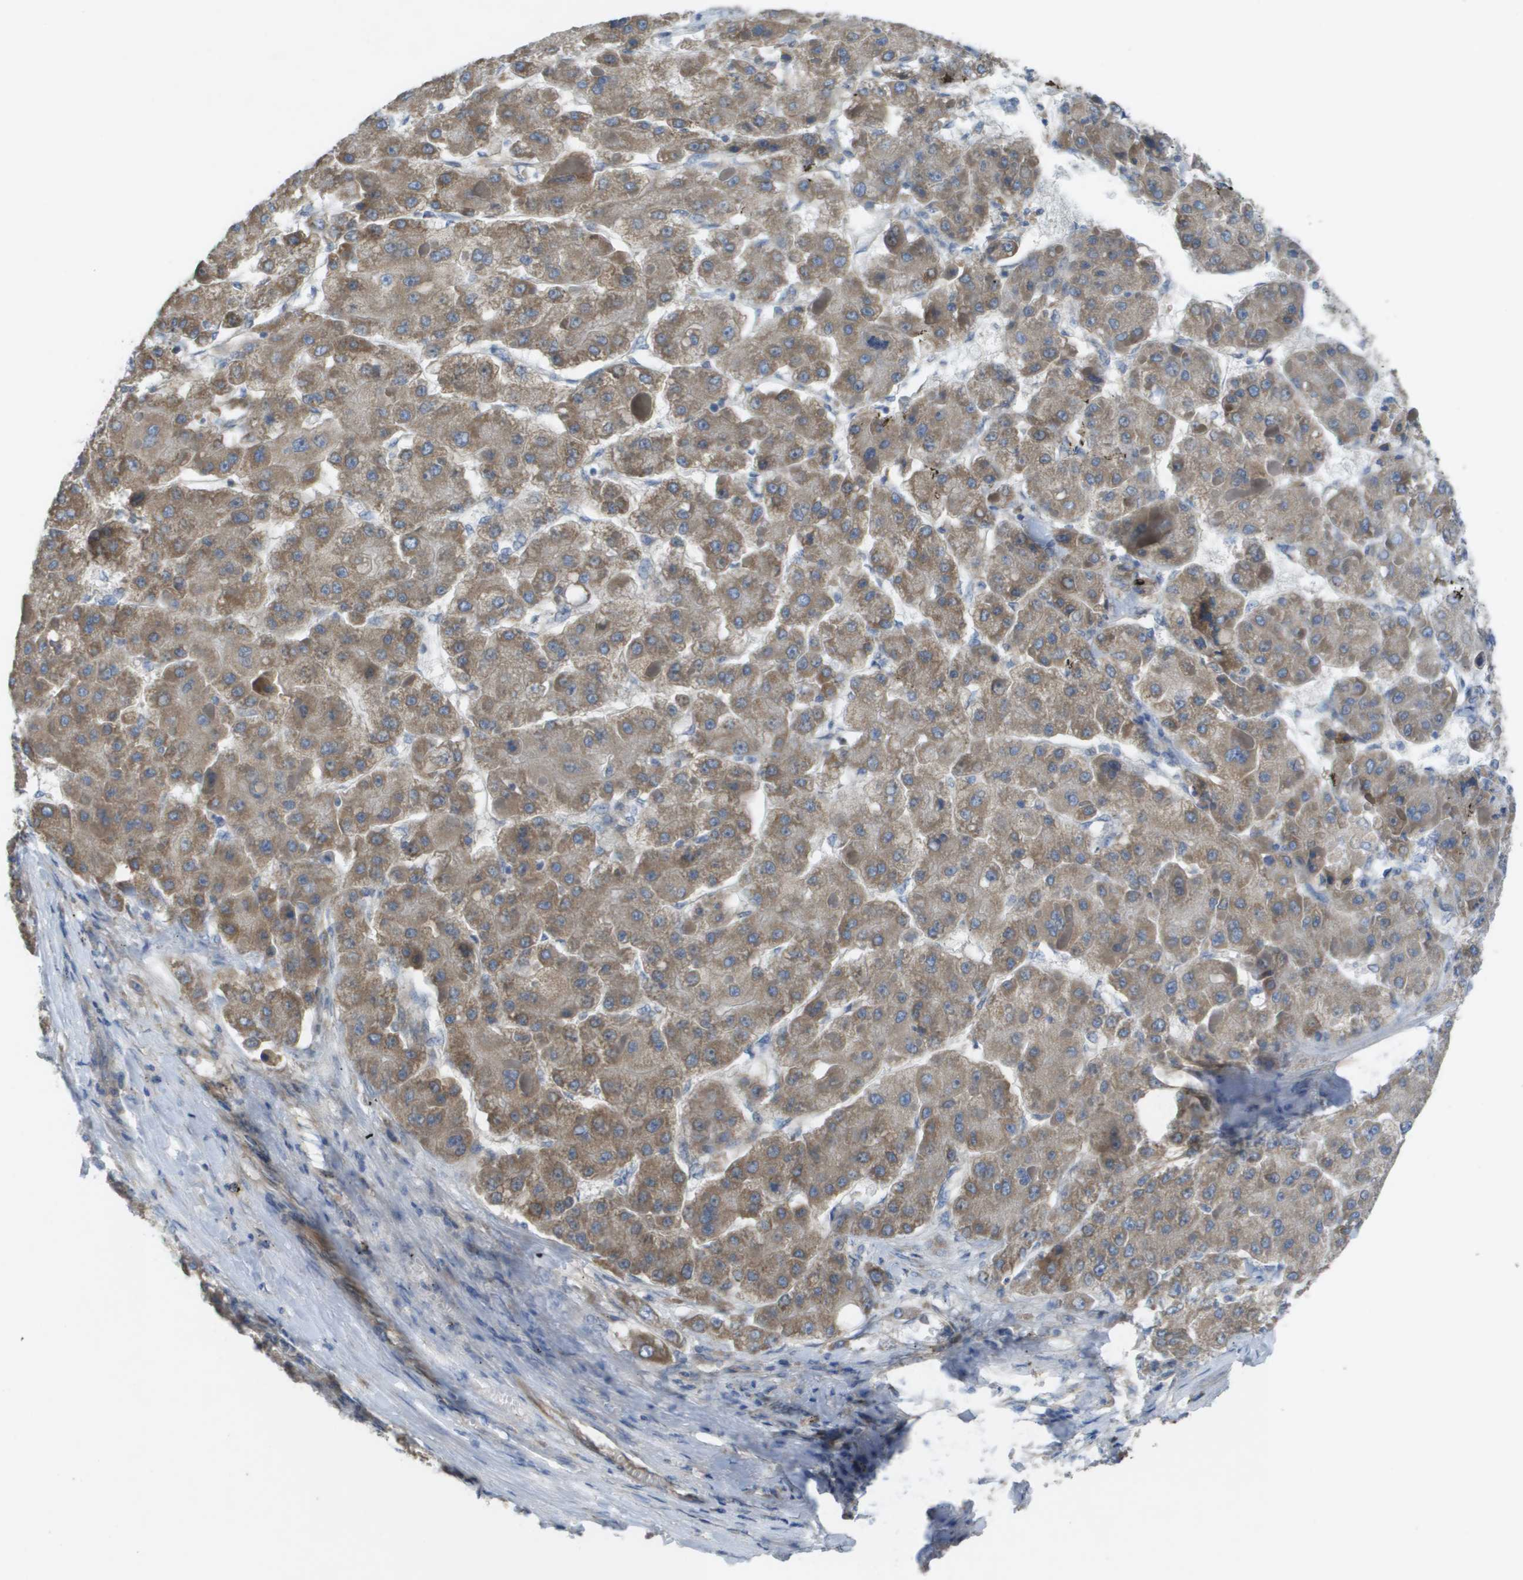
{"staining": {"intensity": "moderate", "quantity": ">75%", "location": "cytoplasmic/membranous"}, "tissue": "liver cancer", "cell_type": "Tumor cells", "image_type": "cancer", "snomed": [{"axis": "morphology", "description": "Carcinoma, Hepatocellular, NOS"}, {"axis": "topography", "description": "Liver"}], "caption": "Moderate cytoplasmic/membranous protein staining is appreciated in about >75% of tumor cells in hepatocellular carcinoma (liver).", "gene": "CLCN2", "patient": {"sex": "female", "age": 73}}